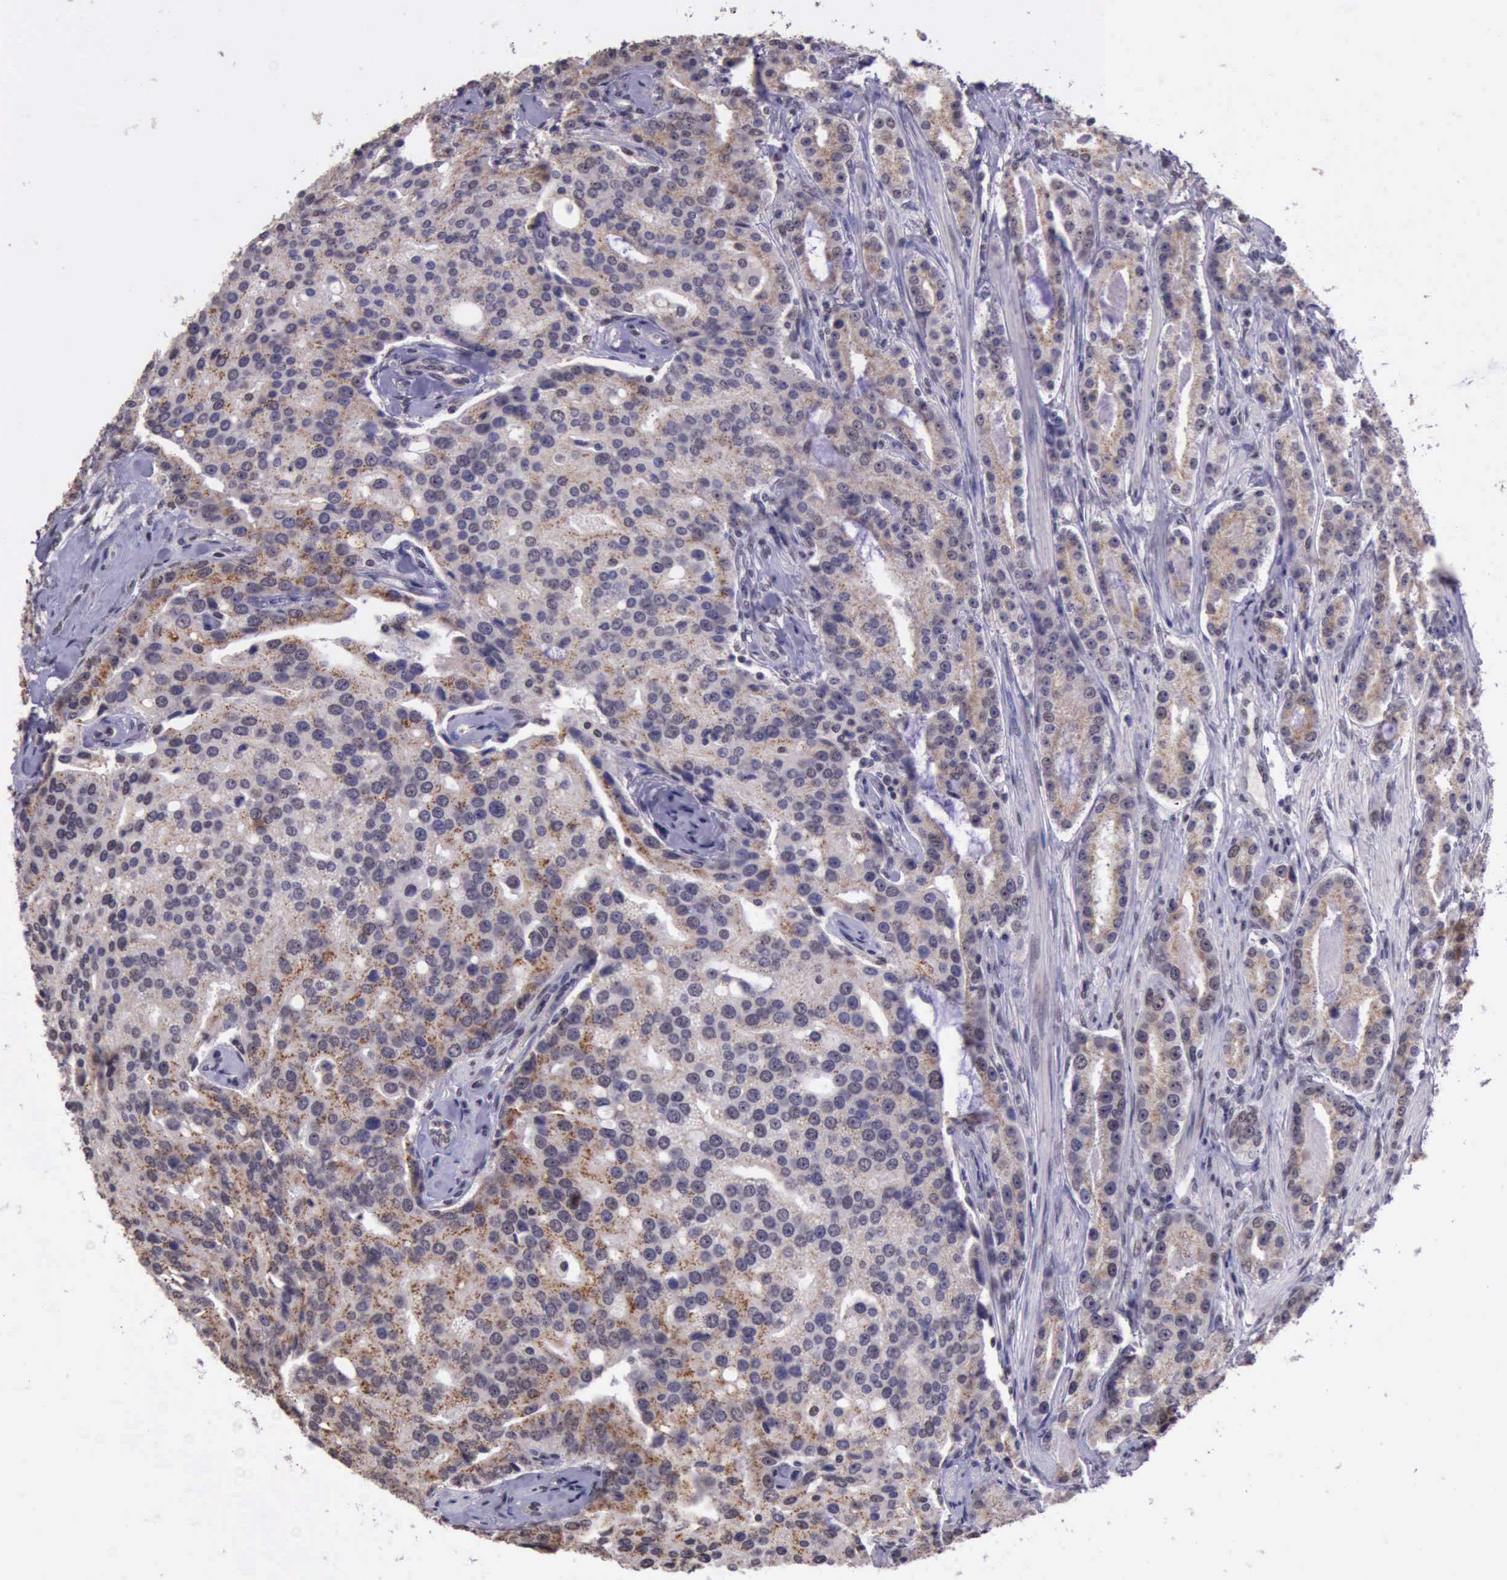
{"staining": {"intensity": "weak", "quantity": ">75%", "location": "cytoplasmic/membranous,nuclear"}, "tissue": "prostate cancer", "cell_type": "Tumor cells", "image_type": "cancer", "snomed": [{"axis": "morphology", "description": "Adenocarcinoma, Medium grade"}, {"axis": "topography", "description": "Prostate"}], "caption": "Human prostate cancer stained for a protein (brown) displays weak cytoplasmic/membranous and nuclear positive positivity in about >75% of tumor cells.", "gene": "PRPF39", "patient": {"sex": "male", "age": 72}}